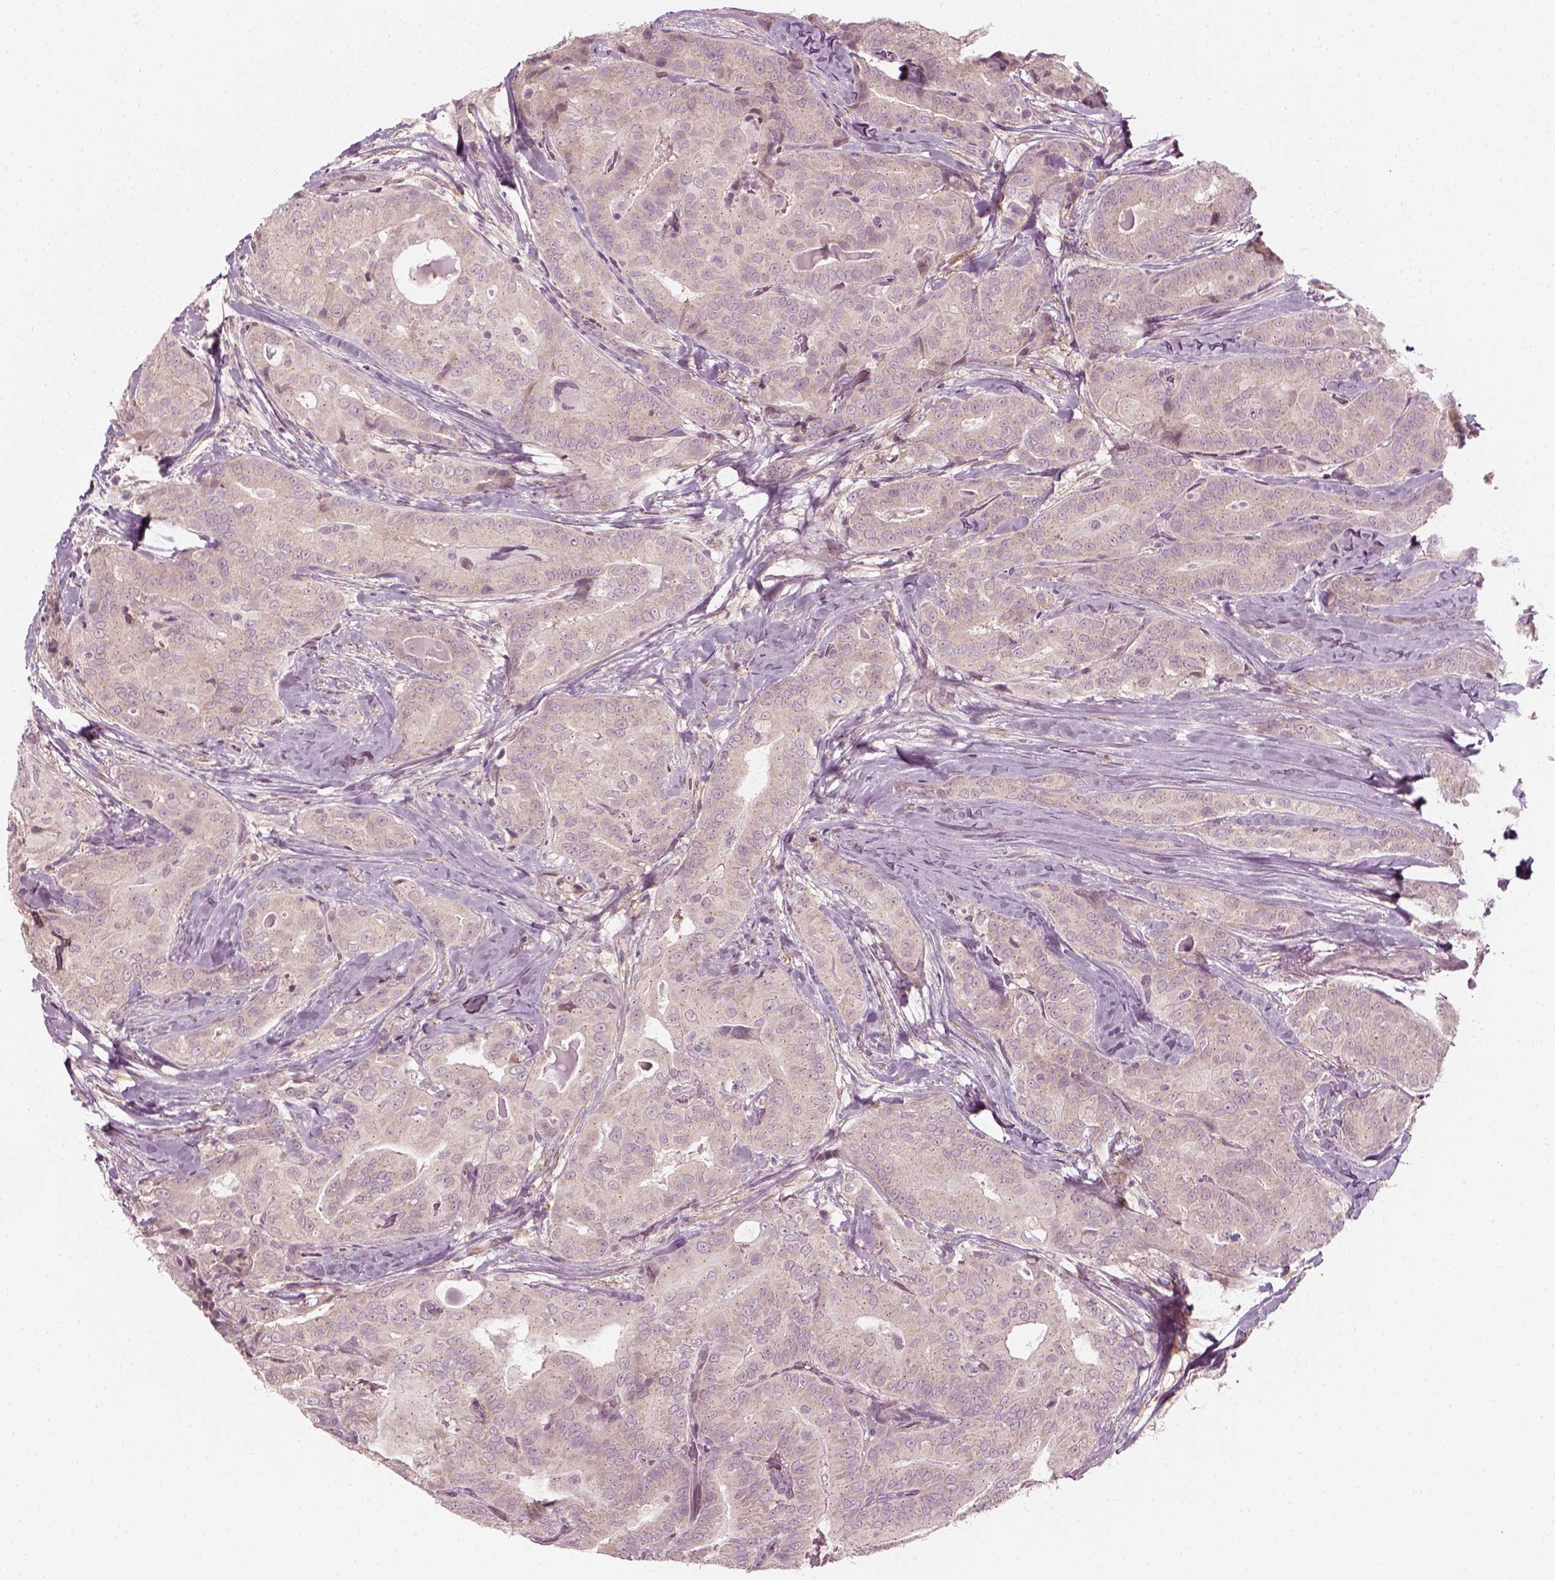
{"staining": {"intensity": "negative", "quantity": "none", "location": "none"}, "tissue": "thyroid cancer", "cell_type": "Tumor cells", "image_type": "cancer", "snomed": [{"axis": "morphology", "description": "Papillary adenocarcinoma, NOS"}, {"axis": "topography", "description": "Thyroid gland"}], "caption": "DAB (3,3'-diaminobenzidine) immunohistochemical staining of thyroid papillary adenocarcinoma shows no significant positivity in tumor cells.", "gene": "MLIP", "patient": {"sex": "male", "age": 61}}